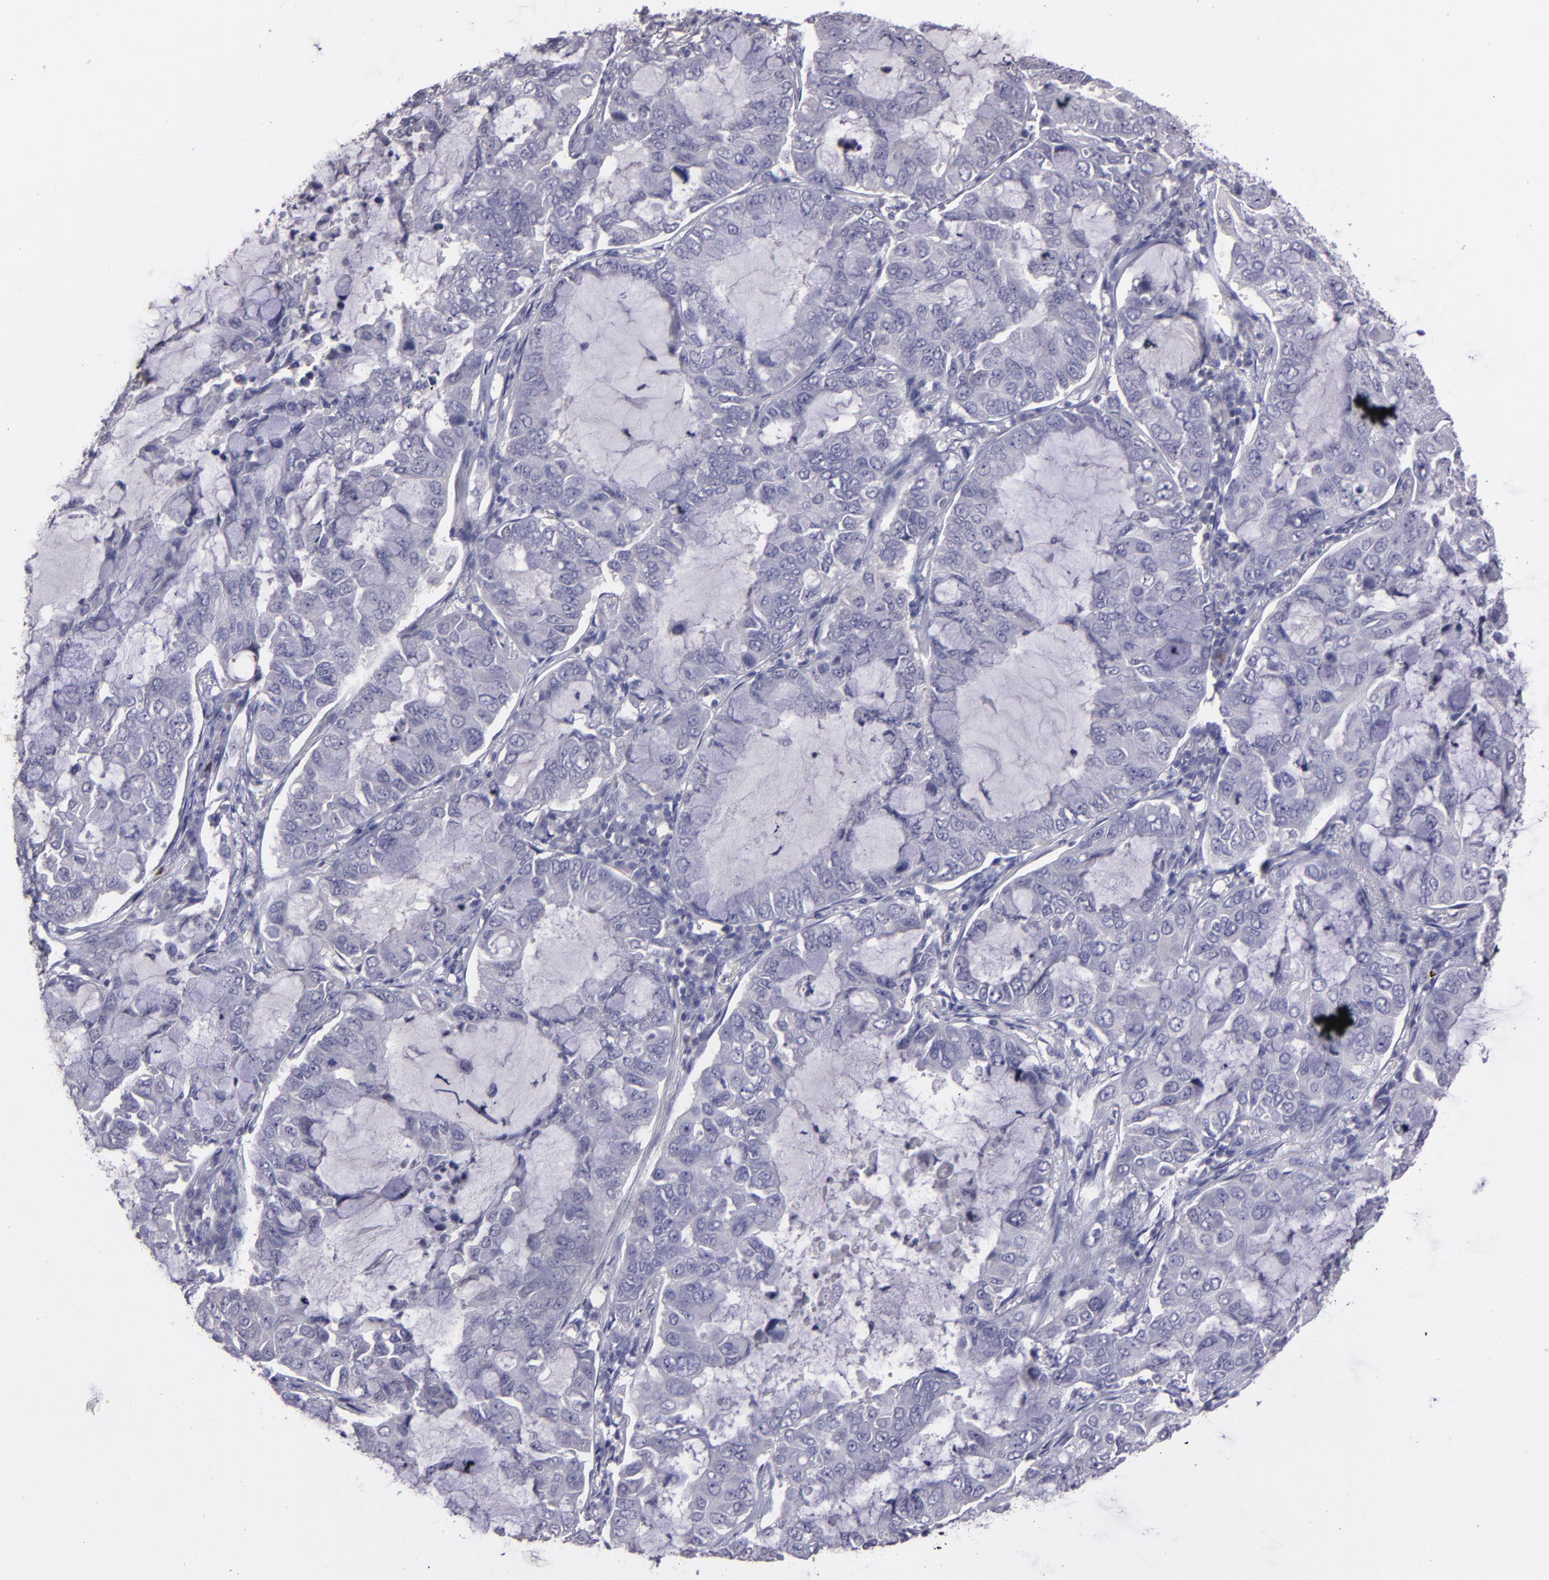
{"staining": {"intensity": "negative", "quantity": "none", "location": "none"}, "tissue": "lung cancer", "cell_type": "Tumor cells", "image_type": "cancer", "snomed": [{"axis": "morphology", "description": "Adenocarcinoma, NOS"}, {"axis": "topography", "description": "Lung"}], "caption": "This micrograph is of lung adenocarcinoma stained with IHC to label a protein in brown with the nuclei are counter-stained blue. There is no expression in tumor cells.", "gene": "MASP1", "patient": {"sex": "male", "age": 64}}